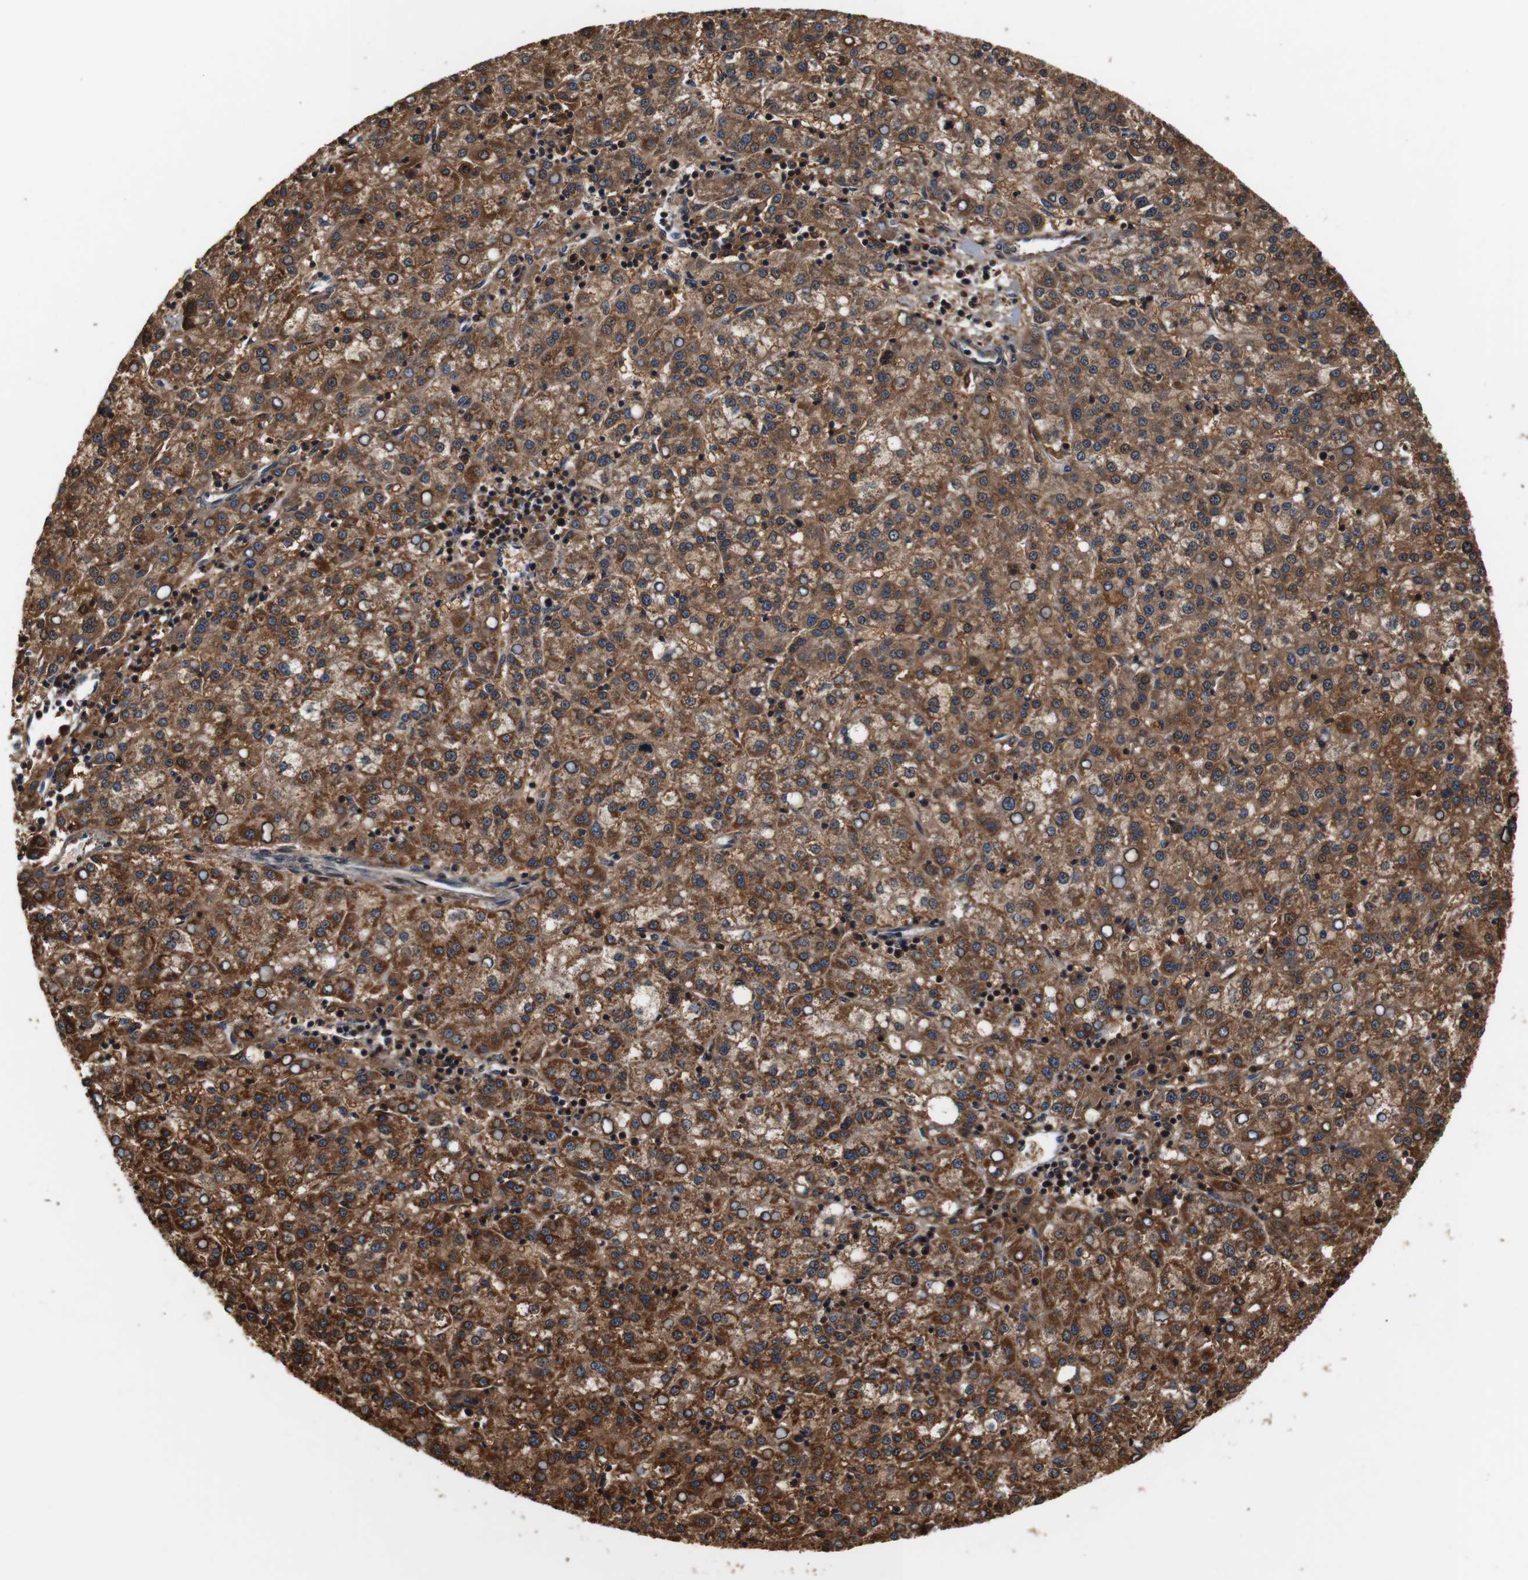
{"staining": {"intensity": "strong", "quantity": ">75%", "location": "cytoplasmic/membranous"}, "tissue": "liver cancer", "cell_type": "Tumor cells", "image_type": "cancer", "snomed": [{"axis": "morphology", "description": "Carcinoma, Hepatocellular, NOS"}, {"axis": "topography", "description": "Liver"}], "caption": "Tumor cells display high levels of strong cytoplasmic/membranous expression in approximately >75% of cells in human liver cancer (hepatocellular carcinoma).", "gene": "LRP4", "patient": {"sex": "female", "age": 58}}